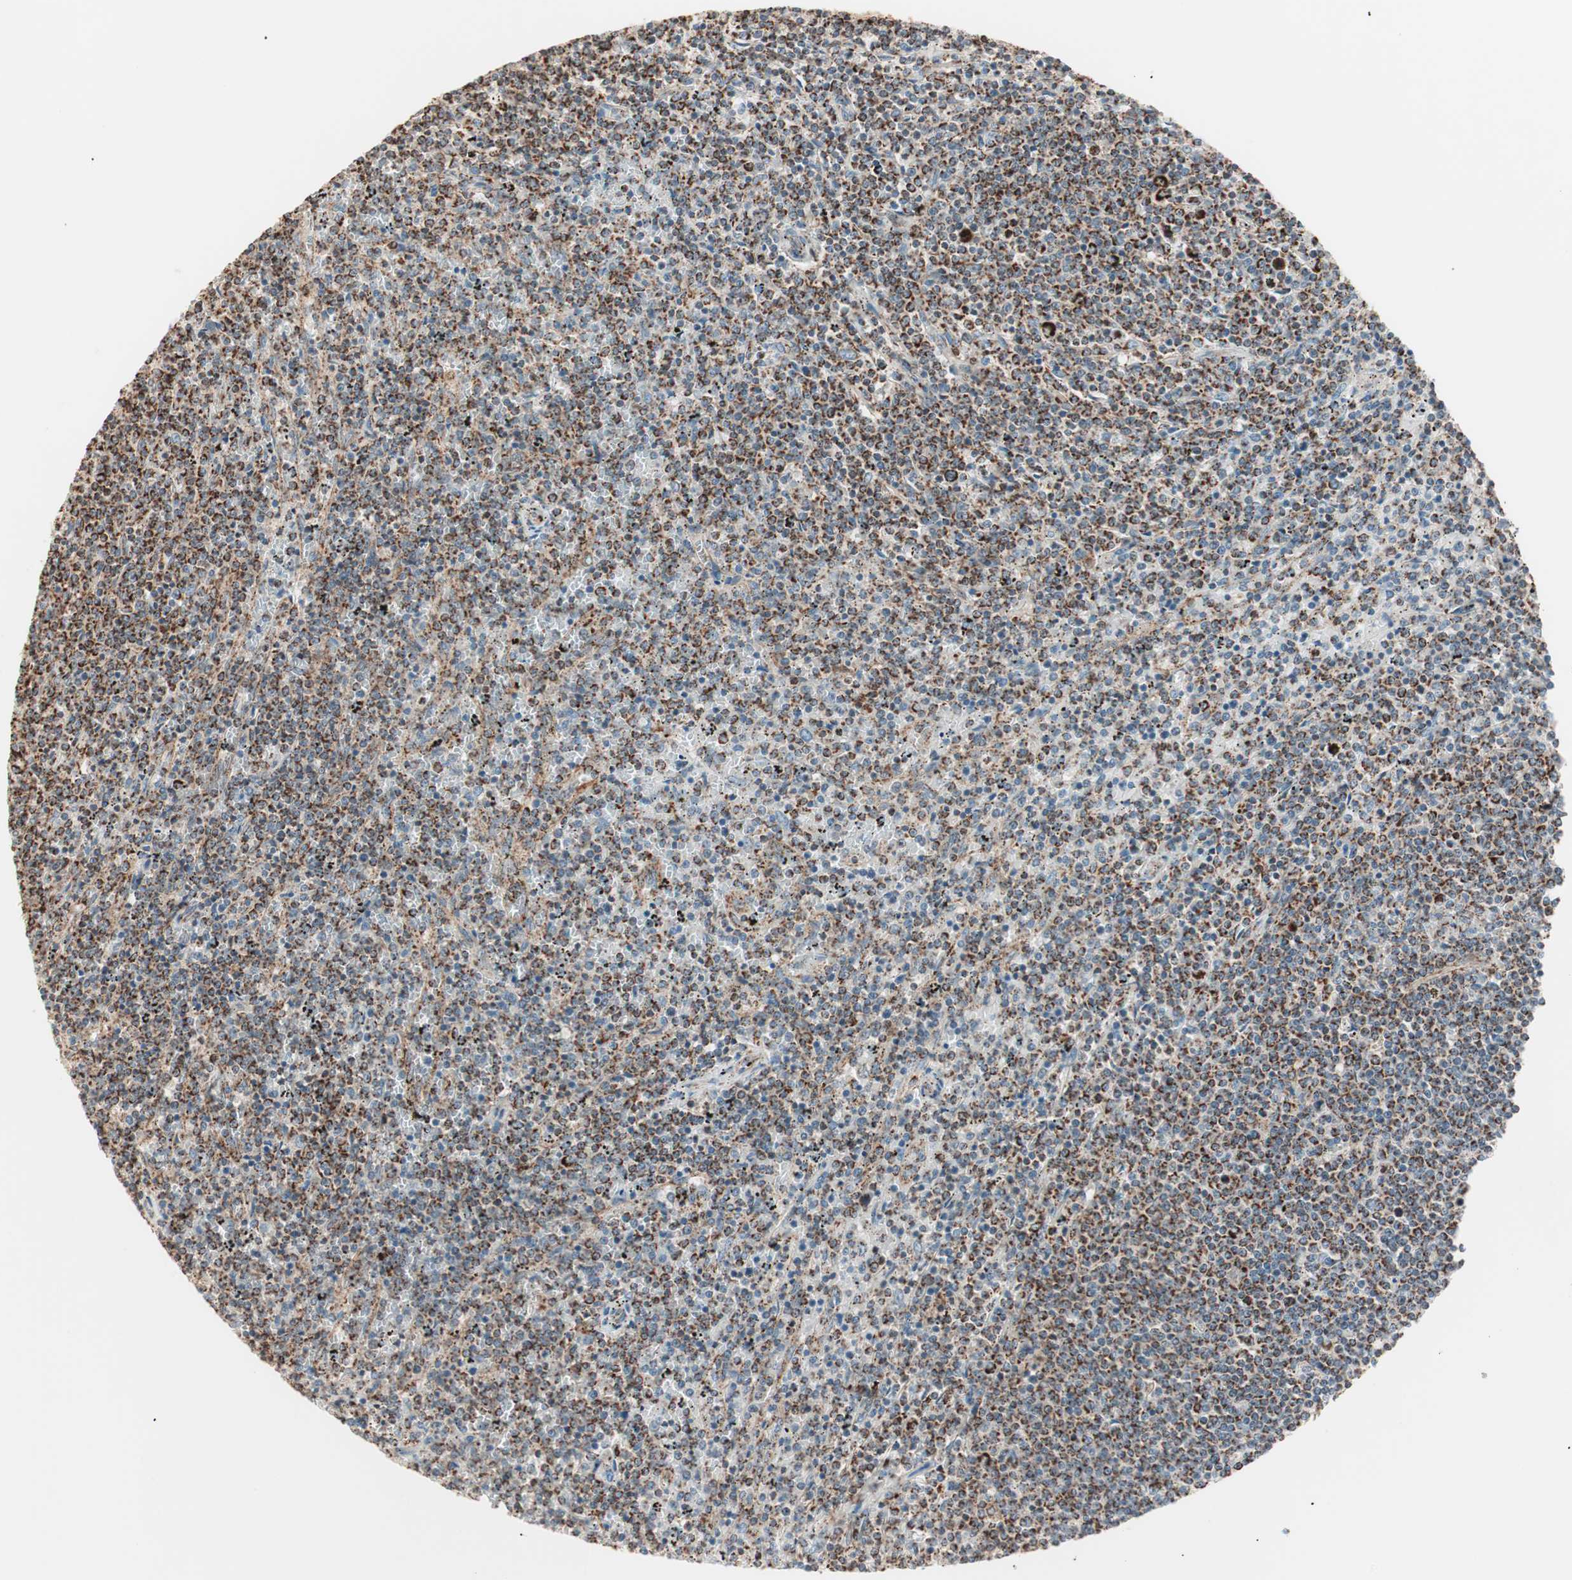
{"staining": {"intensity": "strong", "quantity": ">75%", "location": "cytoplasmic/membranous"}, "tissue": "lymphoma", "cell_type": "Tumor cells", "image_type": "cancer", "snomed": [{"axis": "morphology", "description": "Malignant lymphoma, non-Hodgkin's type, Low grade"}, {"axis": "topography", "description": "Spleen"}], "caption": "Protein staining demonstrates strong cytoplasmic/membranous staining in about >75% of tumor cells in malignant lymphoma, non-Hodgkin's type (low-grade).", "gene": "TOMM22", "patient": {"sex": "female", "age": 50}}